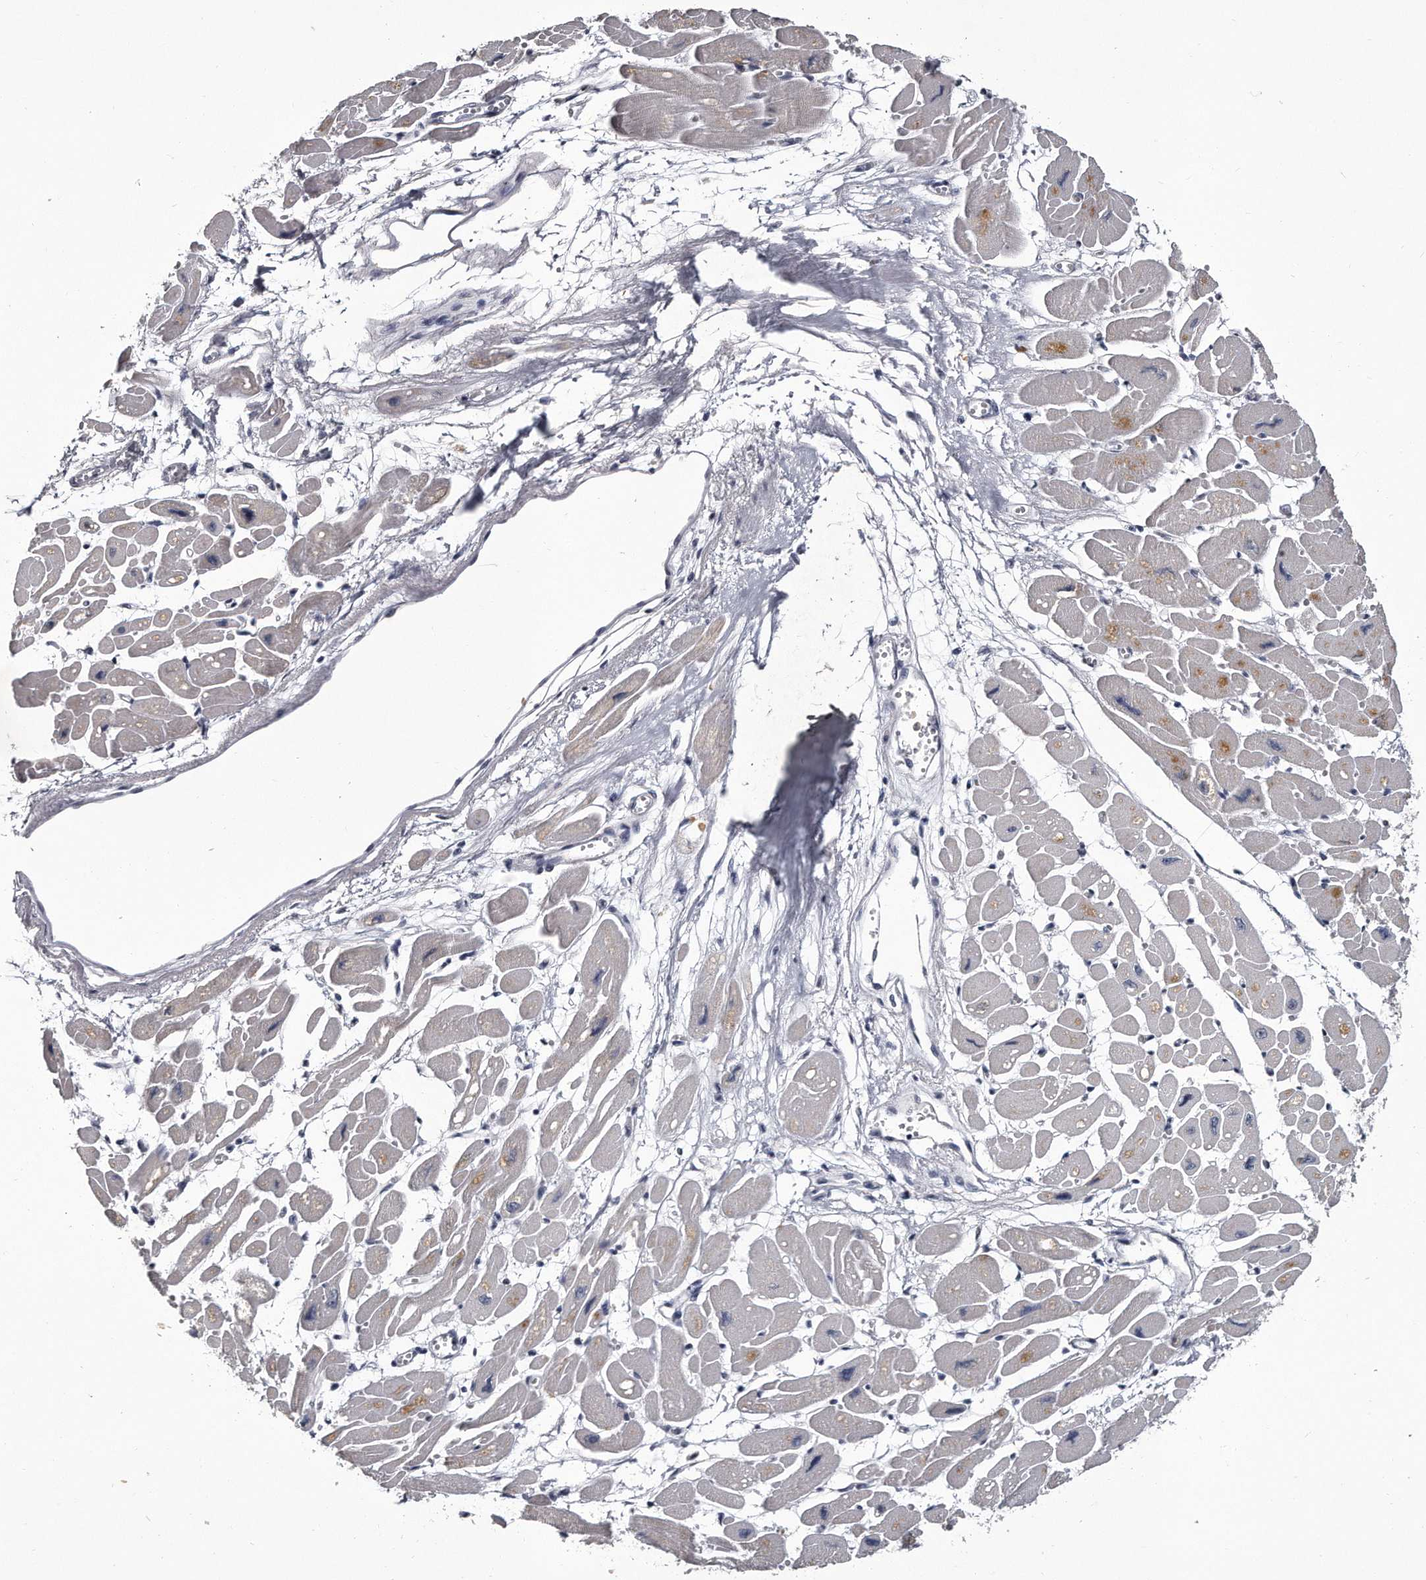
{"staining": {"intensity": "weak", "quantity": "<25%", "location": "cytoplasmic/membranous"}, "tissue": "heart muscle", "cell_type": "Cardiomyocytes", "image_type": "normal", "snomed": [{"axis": "morphology", "description": "Normal tissue, NOS"}, {"axis": "topography", "description": "Heart"}], "caption": "High power microscopy micrograph of an immunohistochemistry image of benign heart muscle, revealing no significant positivity in cardiomyocytes.", "gene": "GAPVD1", "patient": {"sex": "female", "age": 54}}